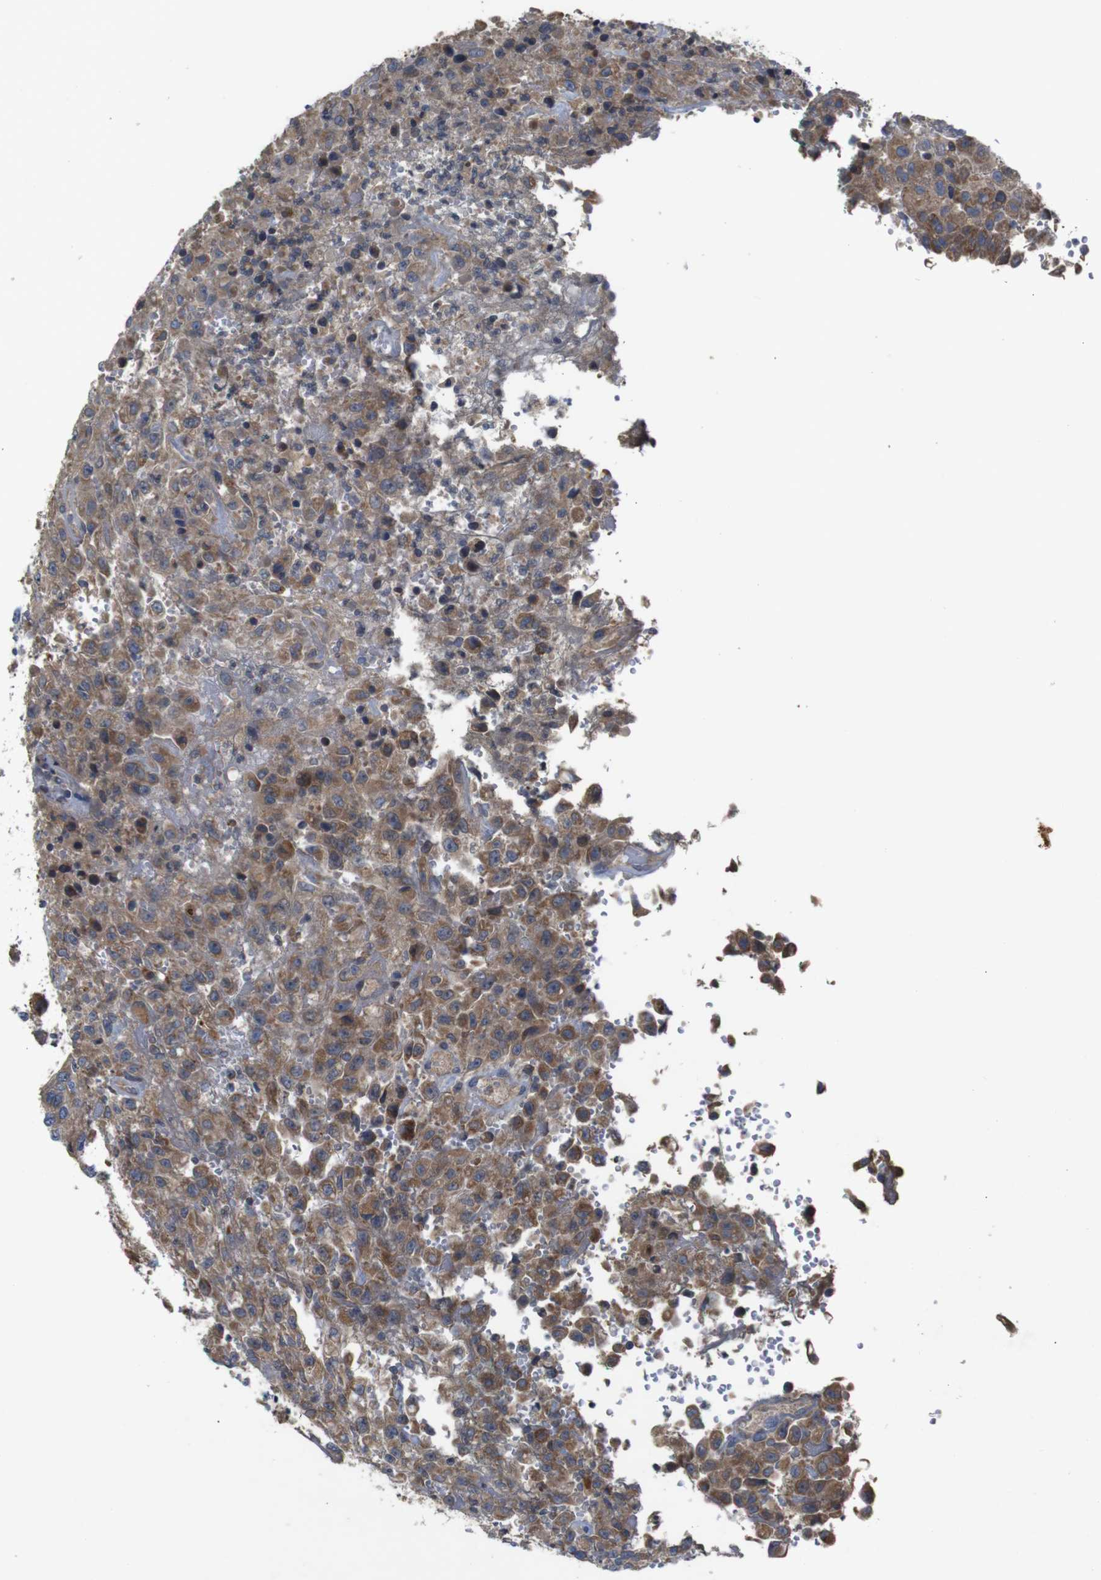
{"staining": {"intensity": "moderate", "quantity": ">75%", "location": "cytoplasmic/membranous"}, "tissue": "urothelial cancer", "cell_type": "Tumor cells", "image_type": "cancer", "snomed": [{"axis": "morphology", "description": "Urothelial carcinoma, High grade"}, {"axis": "topography", "description": "Urinary bladder"}], "caption": "Urothelial carcinoma (high-grade) stained for a protein exhibits moderate cytoplasmic/membranous positivity in tumor cells.", "gene": "PTPN1", "patient": {"sex": "male", "age": 46}}